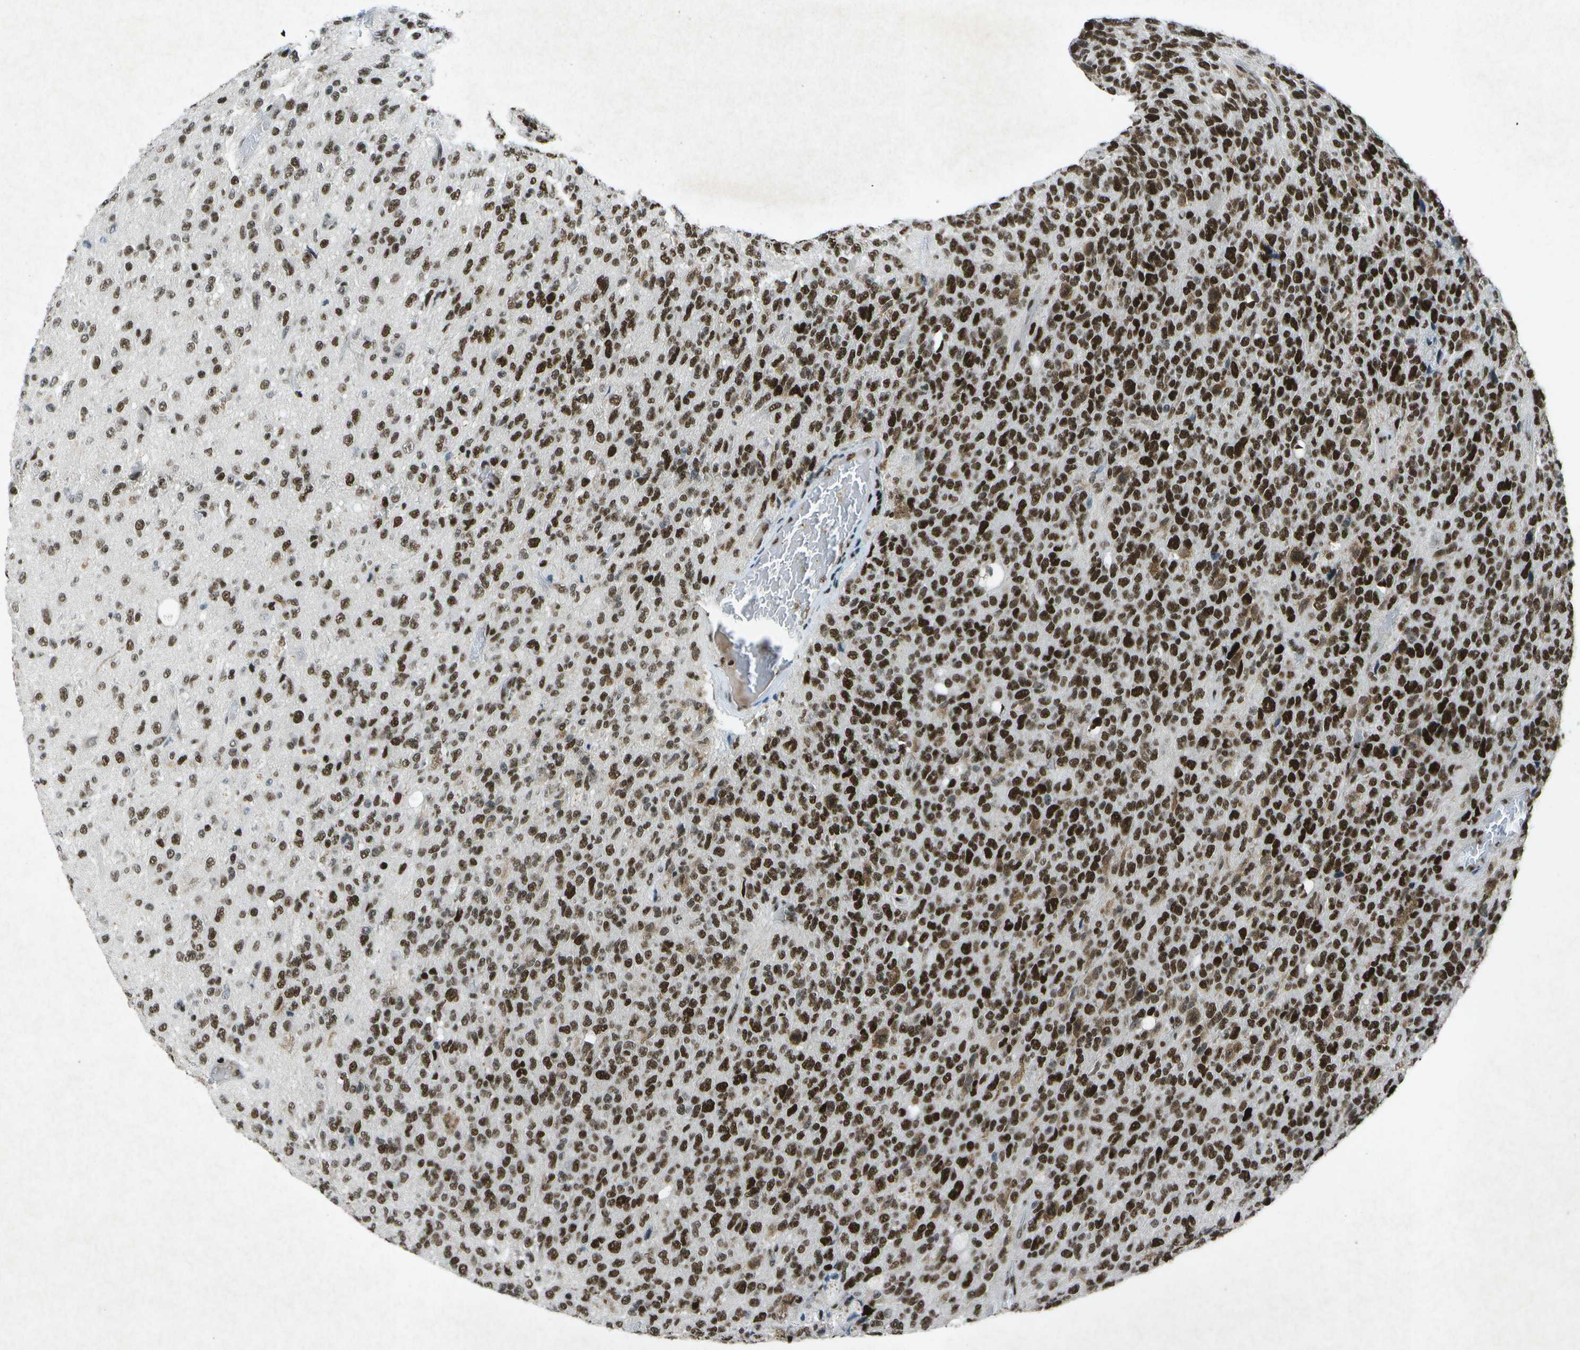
{"staining": {"intensity": "strong", "quantity": "25%-75%", "location": "nuclear"}, "tissue": "glioma", "cell_type": "Tumor cells", "image_type": "cancer", "snomed": [{"axis": "morphology", "description": "Glioma, malignant, High grade"}, {"axis": "topography", "description": "pancreas cauda"}], "caption": "Strong nuclear staining is appreciated in approximately 25%-75% of tumor cells in glioma.", "gene": "MTA2", "patient": {"sex": "male", "age": 60}}